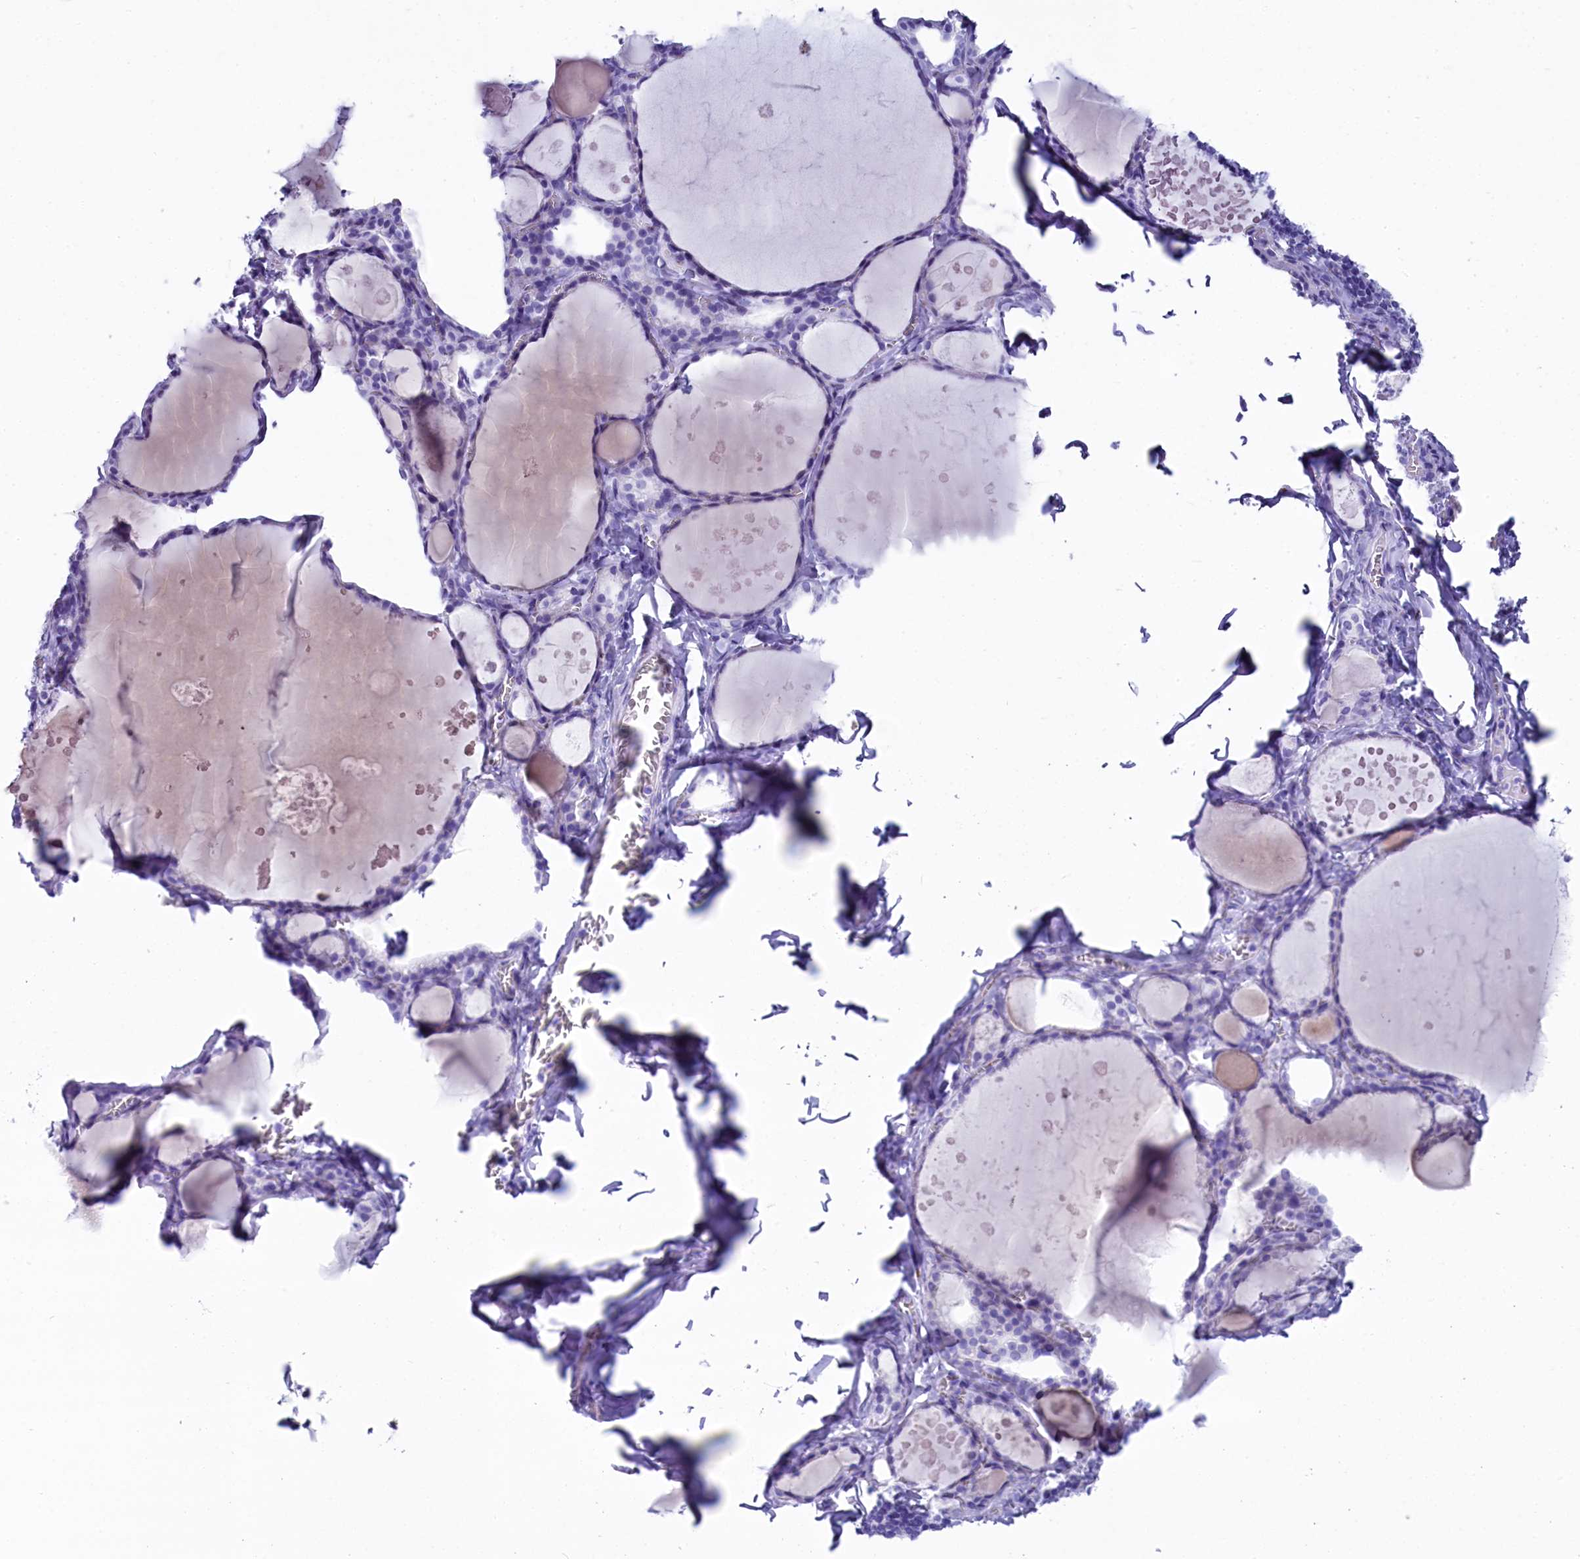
{"staining": {"intensity": "negative", "quantity": "none", "location": "none"}, "tissue": "thyroid gland", "cell_type": "Glandular cells", "image_type": "normal", "snomed": [{"axis": "morphology", "description": "Normal tissue, NOS"}, {"axis": "topography", "description": "Thyroid gland"}], "caption": "DAB (3,3'-diaminobenzidine) immunohistochemical staining of normal human thyroid gland displays no significant staining in glandular cells. (DAB (3,3'-diaminobenzidine) immunohistochemistry (IHC) with hematoxylin counter stain).", "gene": "AP3B2", "patient": {"sex": "male", "age": 56}}